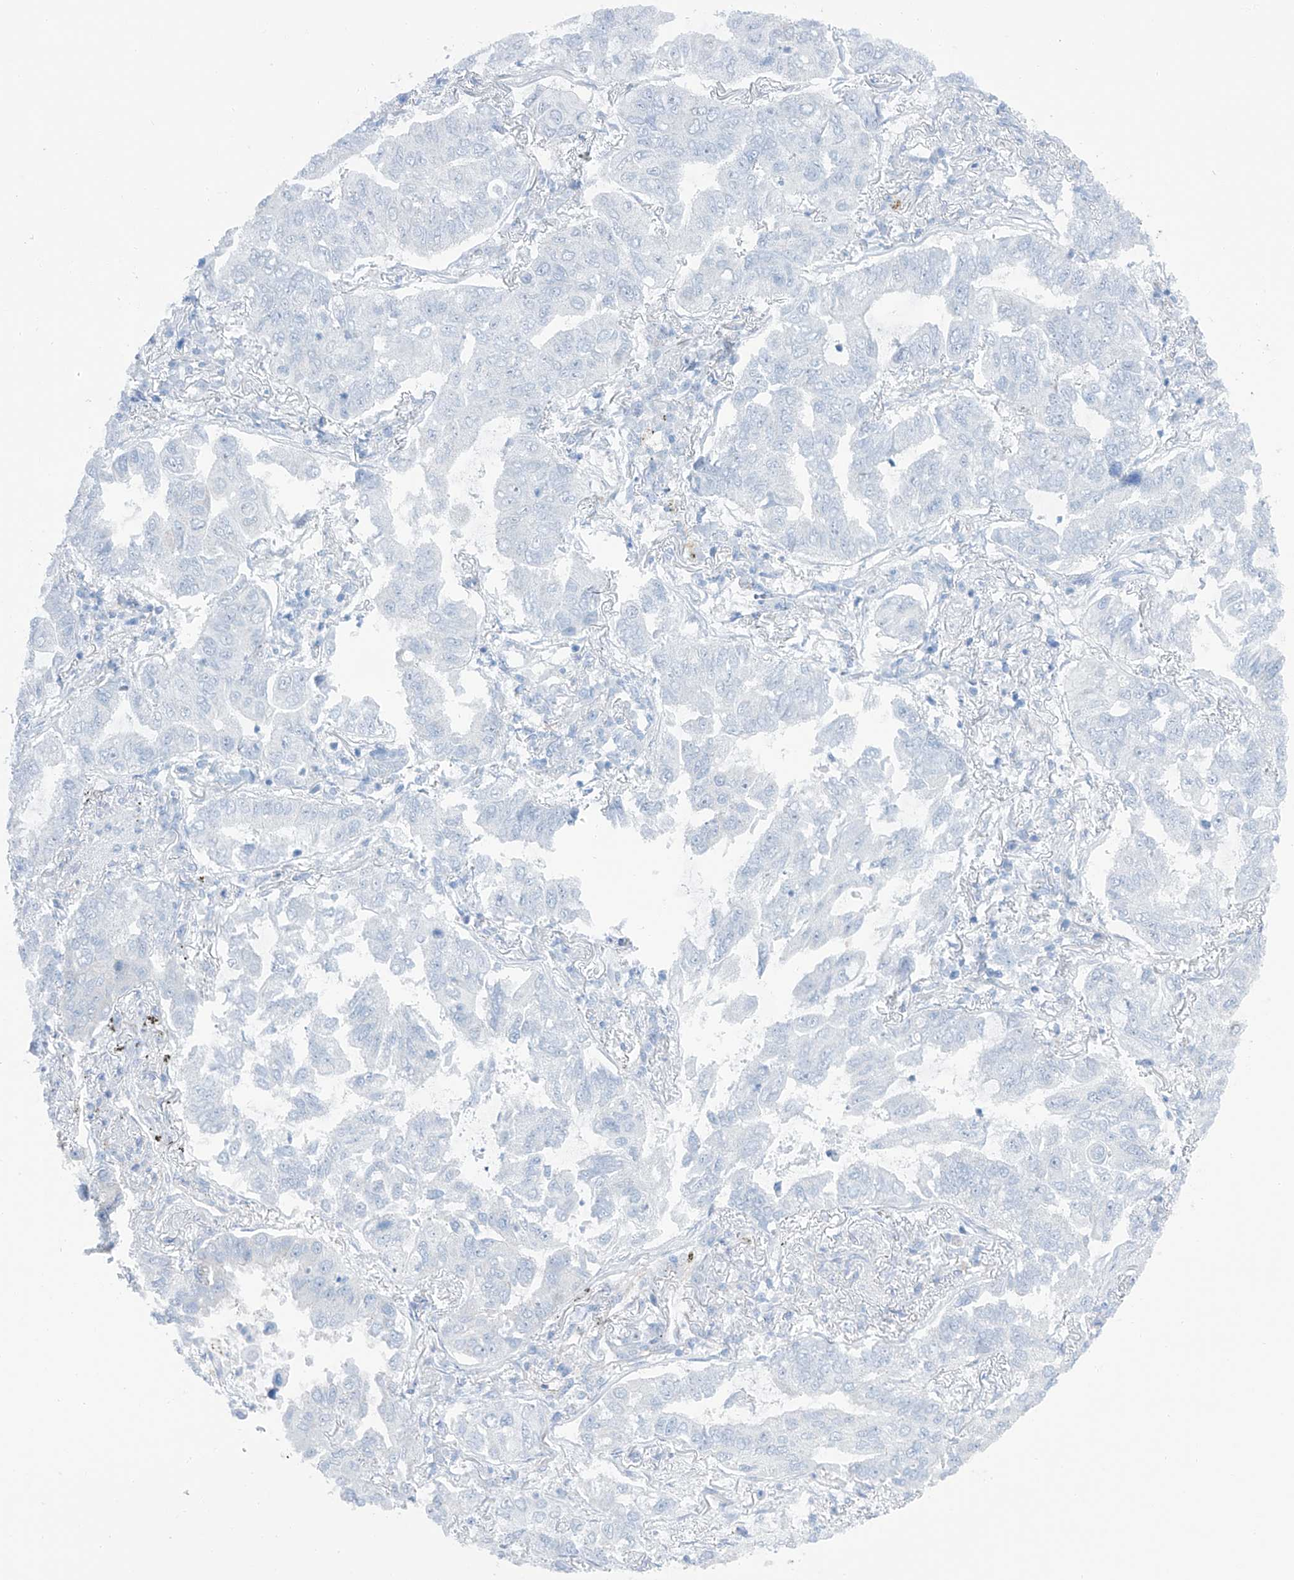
{"staining": {"intensity": "negative", "quantity": "none", "location": "none"}, "tissue": "lung cancer", "cell_type": "Tumor cells", "image_type": "cancer", "snomed": [{"axis": "morphology", "description": "Adenocarcinoma, NOS"}, {"axis": "topography", "description": "Lung"}], "caption": "Tumor cells show no significant protein staining in lung cancer. (DAB (3,3'-diaminobenzidine) immunohistochemistry (IHC), high magnification).", "gene": "MAGI1", "patient": {"sex": "male", "age": 64}}